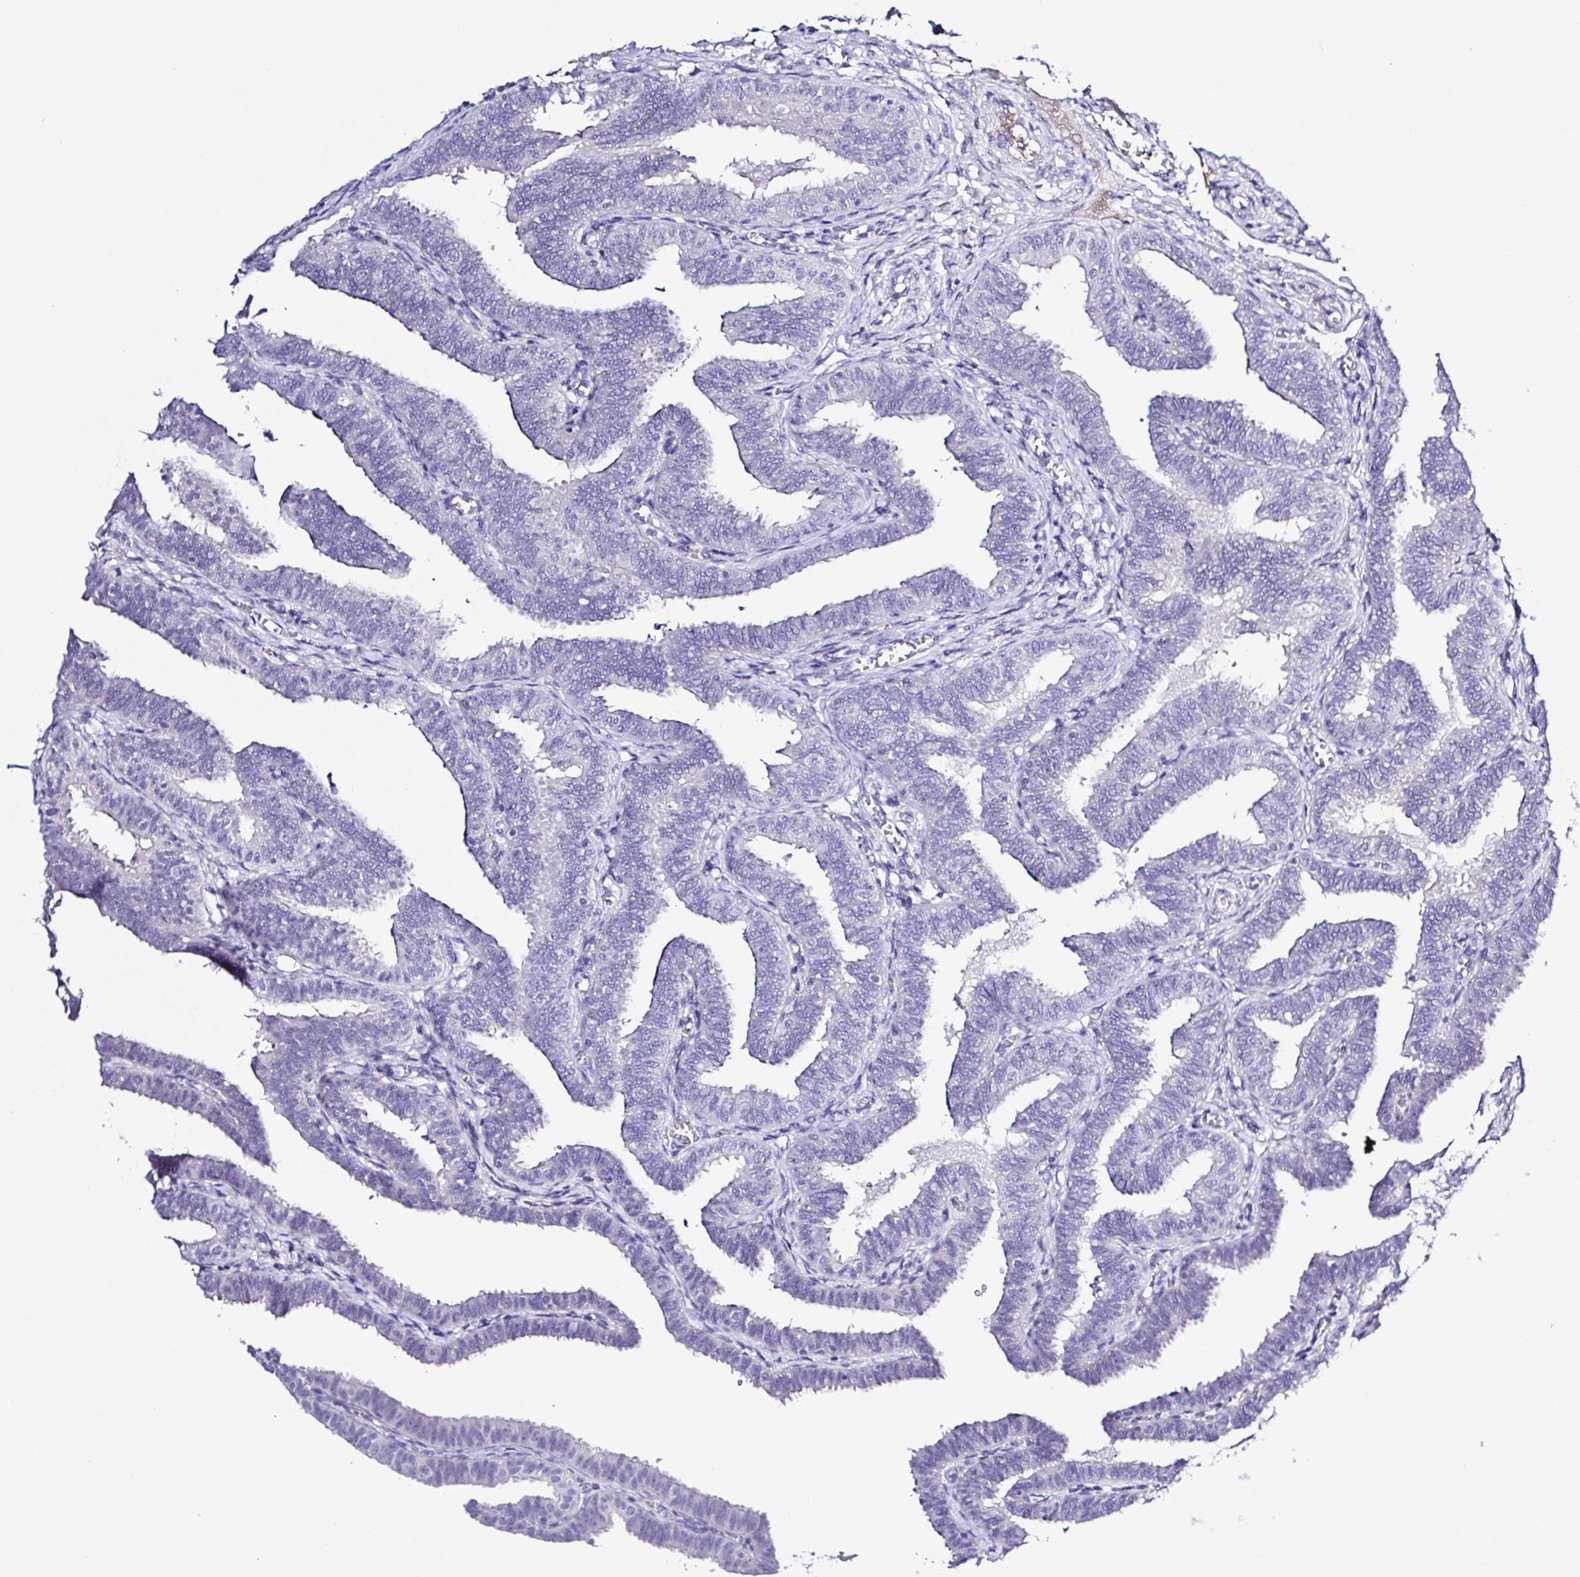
{"staining": {"intensity": "negative", "quantity": "none", "location": "none"}, "tissue": "fallopian tube", "cell_type": "Glandular cells", "image_type": "normal", "snomed": [{"axis": "morphology", "description": "Normal tissue, NOS"}, {"axis": "topography", "description": "Fallopian tube"}], "caption": "The immunohistochemistry (IHC) image has no significant staining in glandular cells of fallopian tube.", "gene": "GABBR2", "patient": {"sex": "female", "age": 25}}